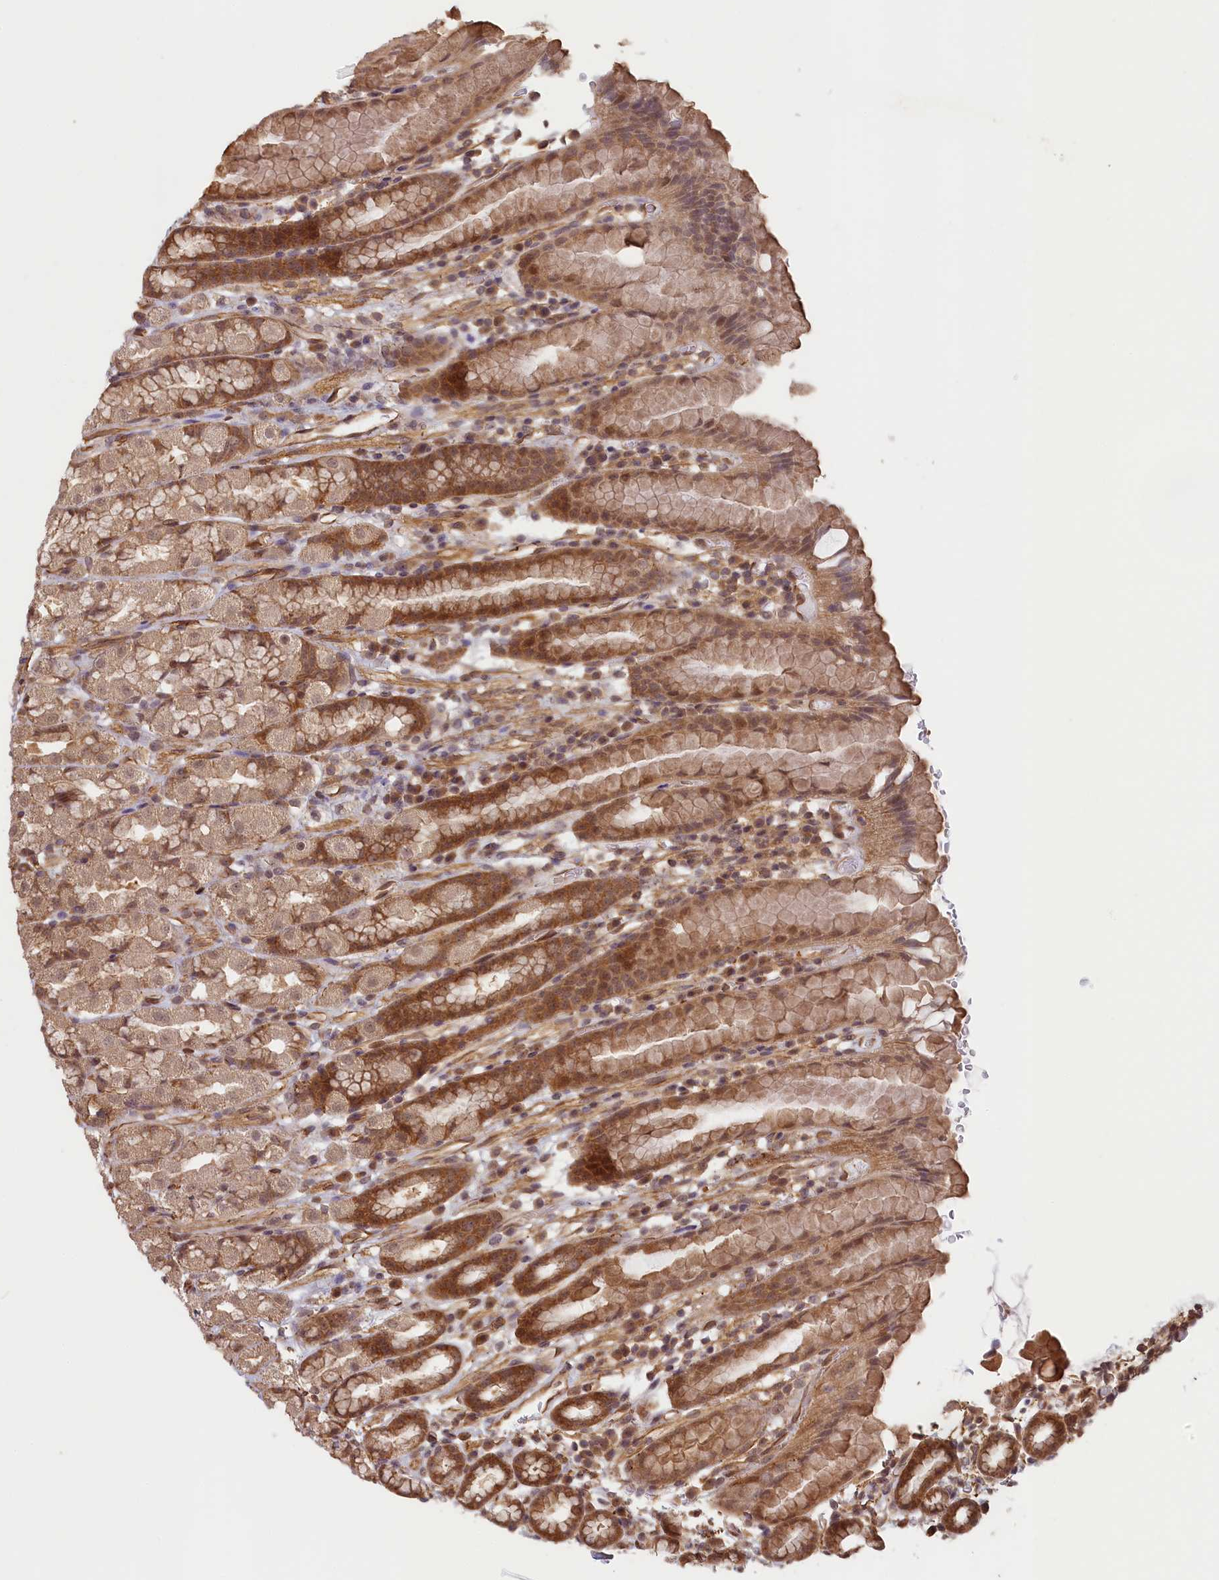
{"staining": {"intensity": "moderate", "quantity": ">75%", "location": "cytoplasmic/membranous,nuclear"}, "tissue": "stomach", "cell_type": "Glandular cells", "image_type": "normal", "snomed": [{"axis": "morphology", "description": "Normal tissue, NOS"}, {"axis": "topography", "description": "Stomach, upper"}, {"axis": "topography", "description": "Stomach, lower"}, {"axis": "topography", "description": "Small intestine"}], "caption": "Glandular cells display medium levels of moderate cytoplasmic/membranous,nuclear expression in about >75% of cells in unremarkable stomach.", "gene": "C19orf44", "patient": {"sex": "male", "age": 68}}